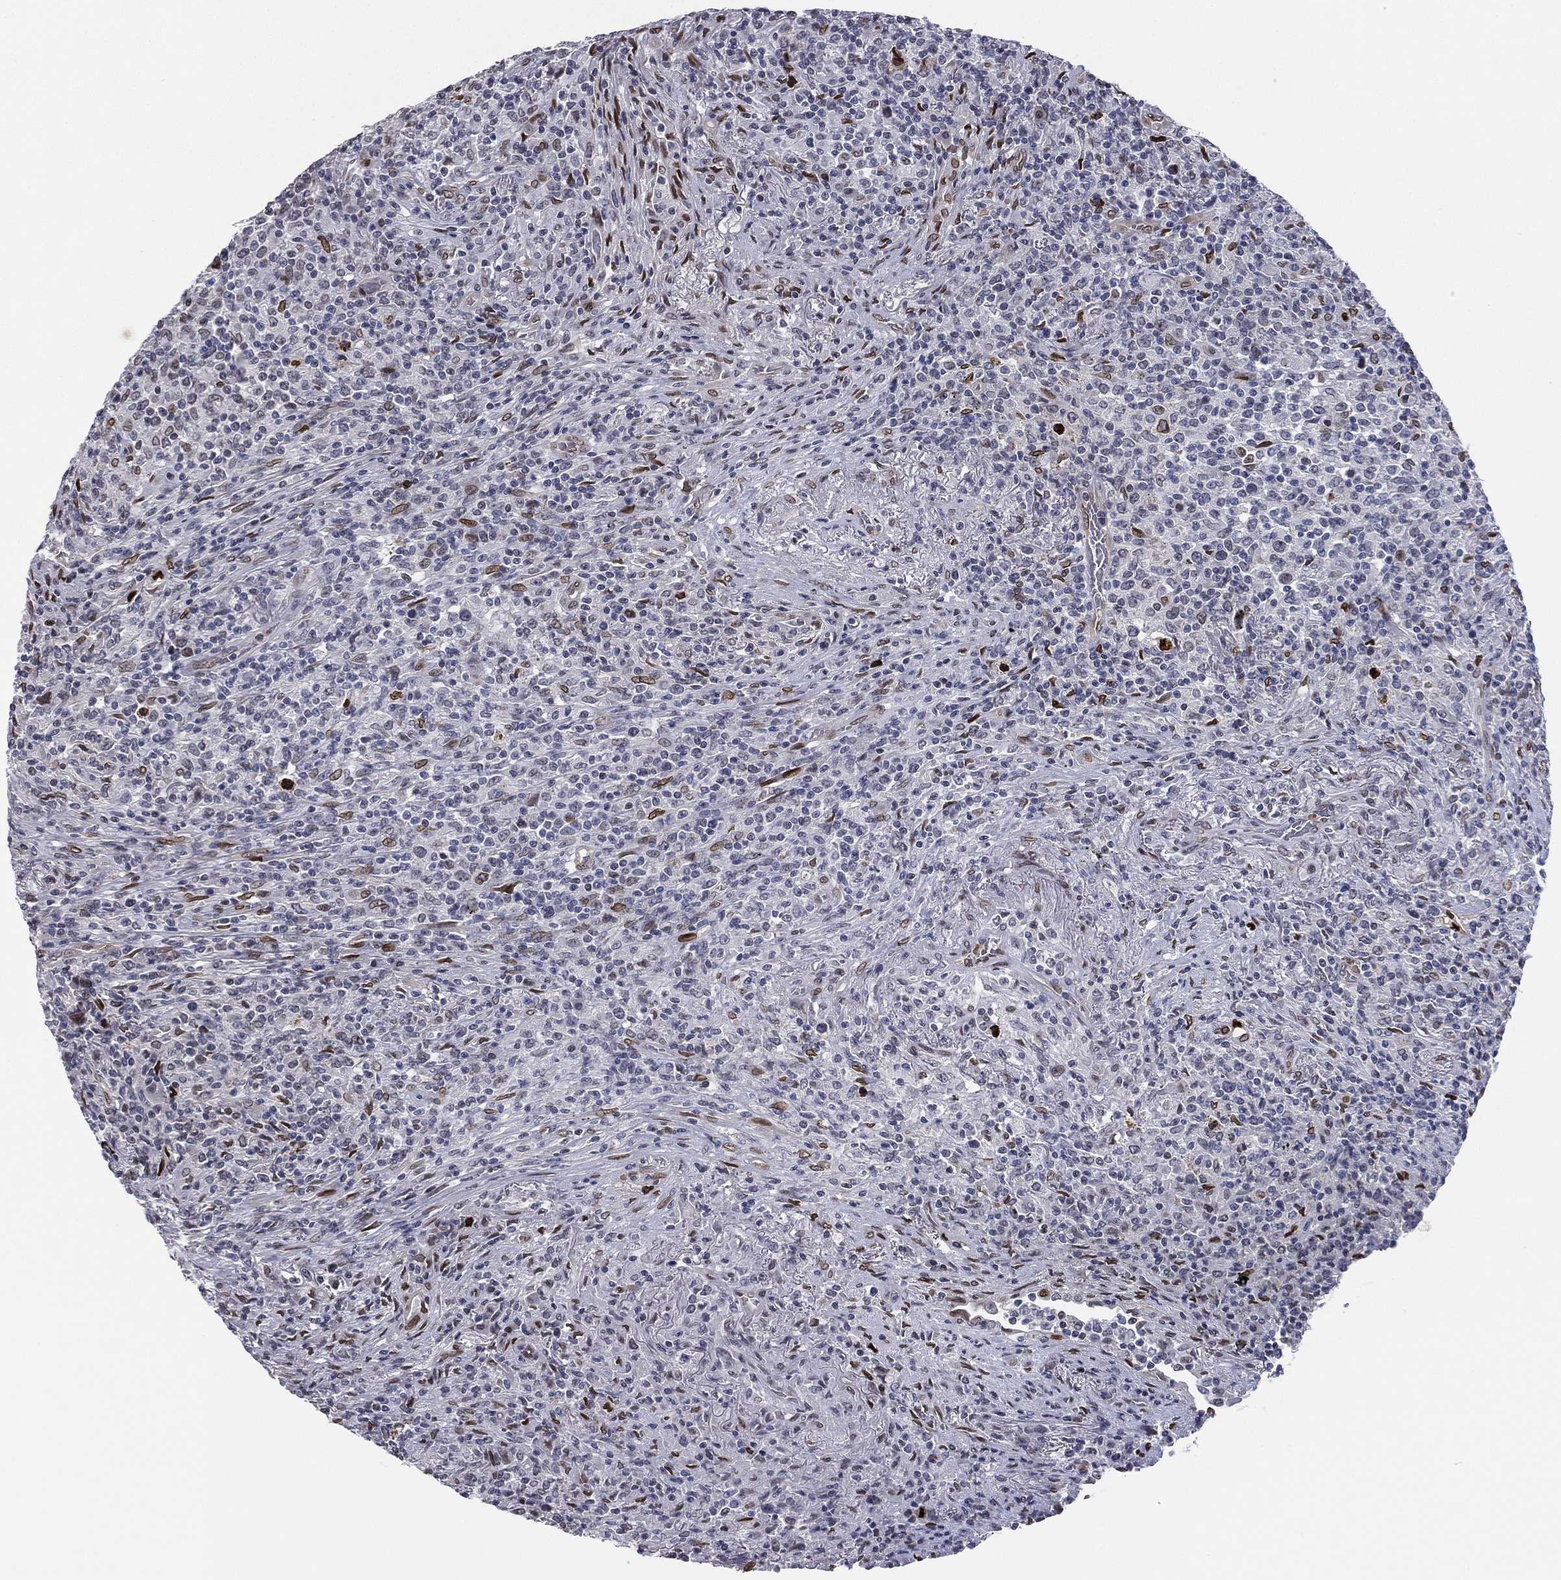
{"staining": {"intensity": "moderate", "quantity": "<25%", "location": "nuclear"}, "tissue": "lymphoma", "cell_type": "Tumor cells", "image_type": "cancer", "snomed": [{"axis": "morphology", "description": "Malignant lymphoma, non-Hodgkin's type, High grade"}, {"axis": "topography", "description": "Lung"}], "caption": "IHC staining of lymphoma, which displays low levels of moderate nuclear positivity in about <25% of tumor cells indicating moderate nuclear protein staining. The staining was performed using DAB (3,3'-diaminobenzidine) (brown) for protein detection and nuclei were counterstained in hematoxylin (blue).", "gene": "LMNB1", "patient": {"sex": "male", "age": 79}}